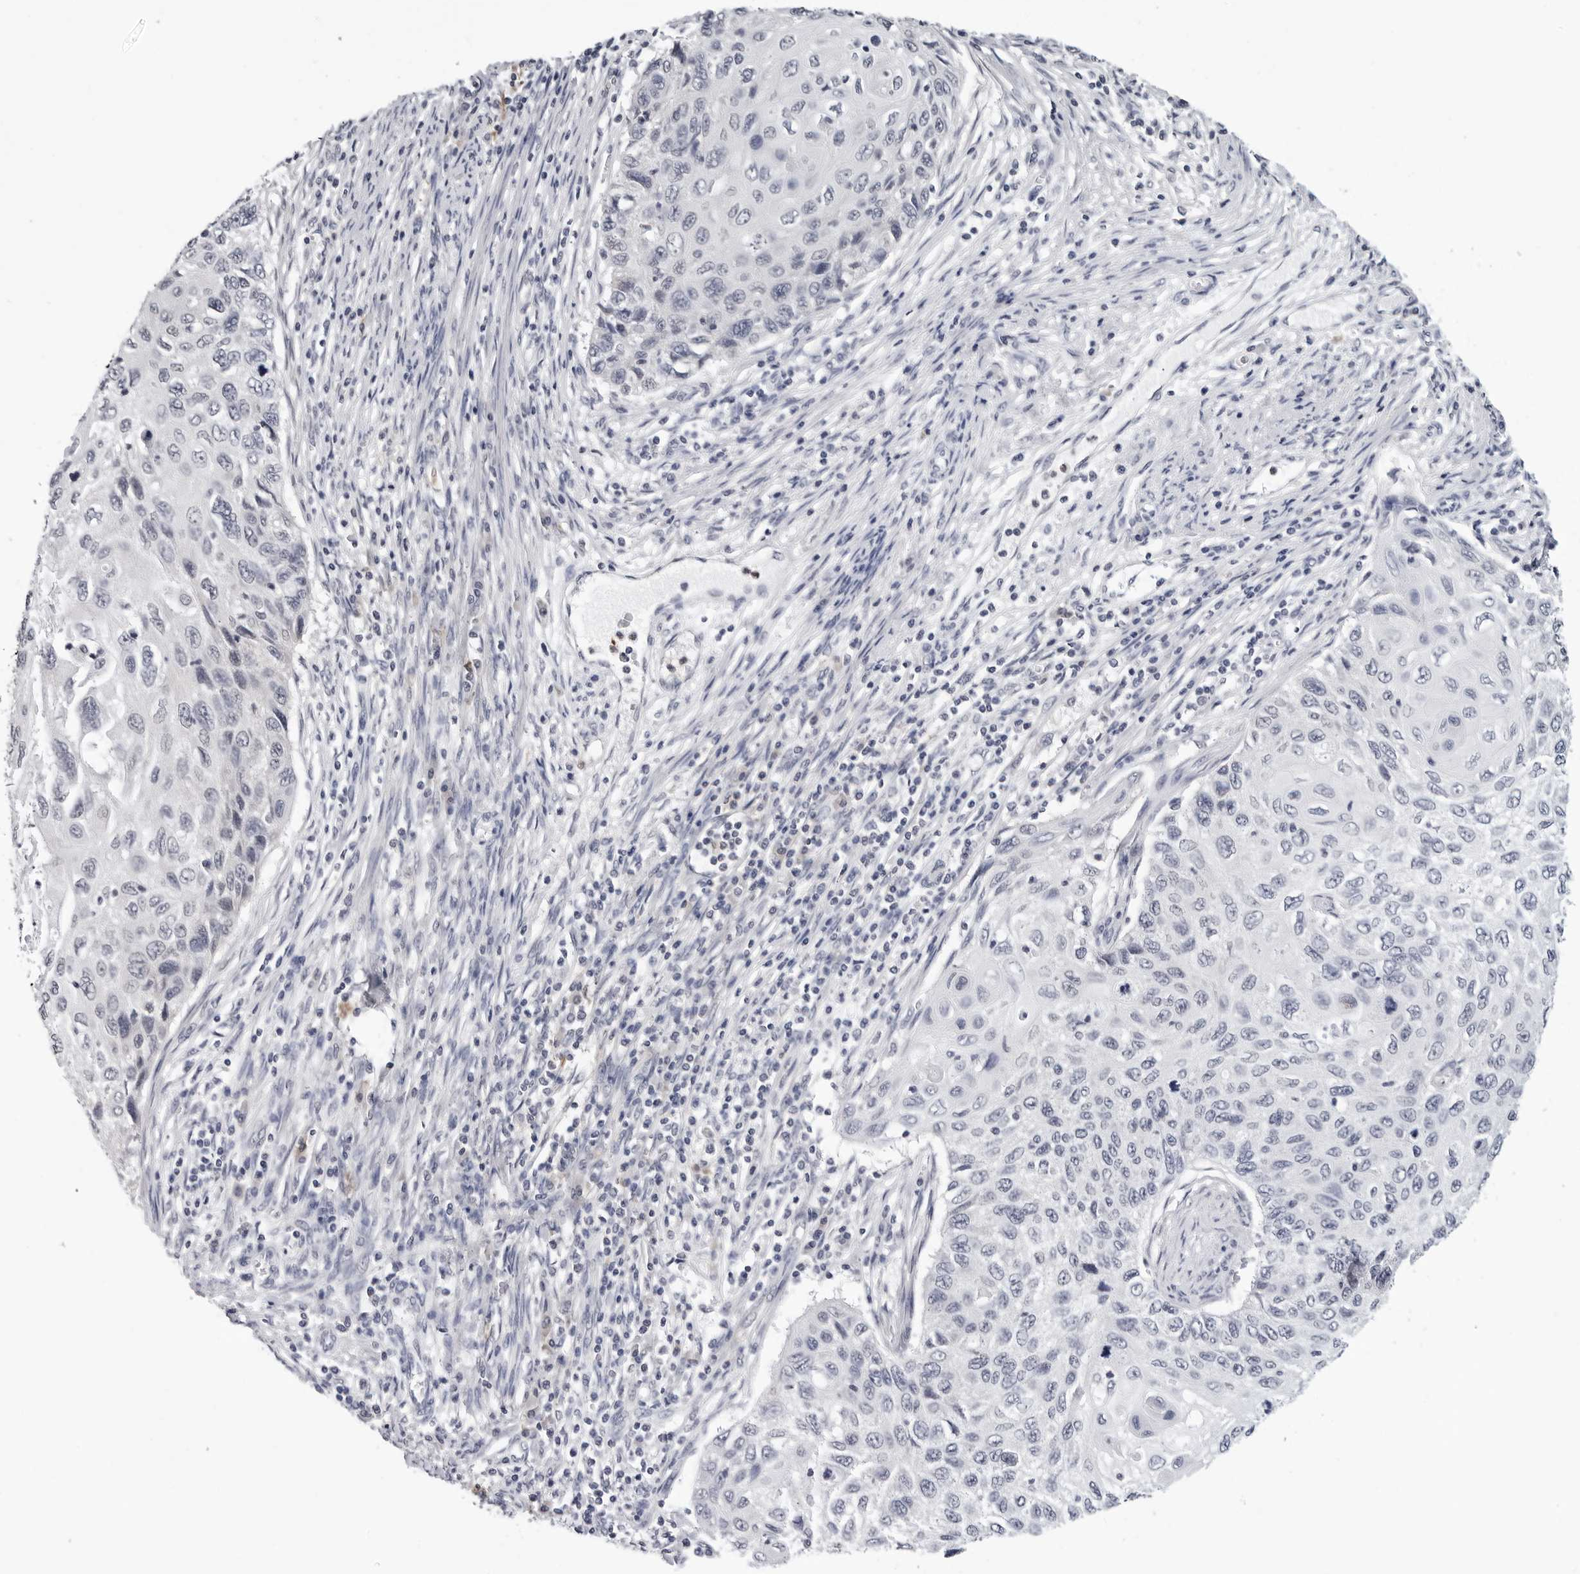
{"staining": {"intensity": "negative", "quantity": "none", "location": "none"}, "tissue": "cervical cancer", "cell_type": "Tumor cells", "image_type": "cancer", "snomed": [{"axis": "morphology", "description": "Squamous cell carcinoma, NOS"}, {"axis": "topography", "description": "Cervix"}], "caption": "This is an immunohistochemistry (IHC) image of cervical cancer. There is no positivity in tumor cells.", "gene": "TRMT13", "patient": {"sex": "female", "age": 70}}